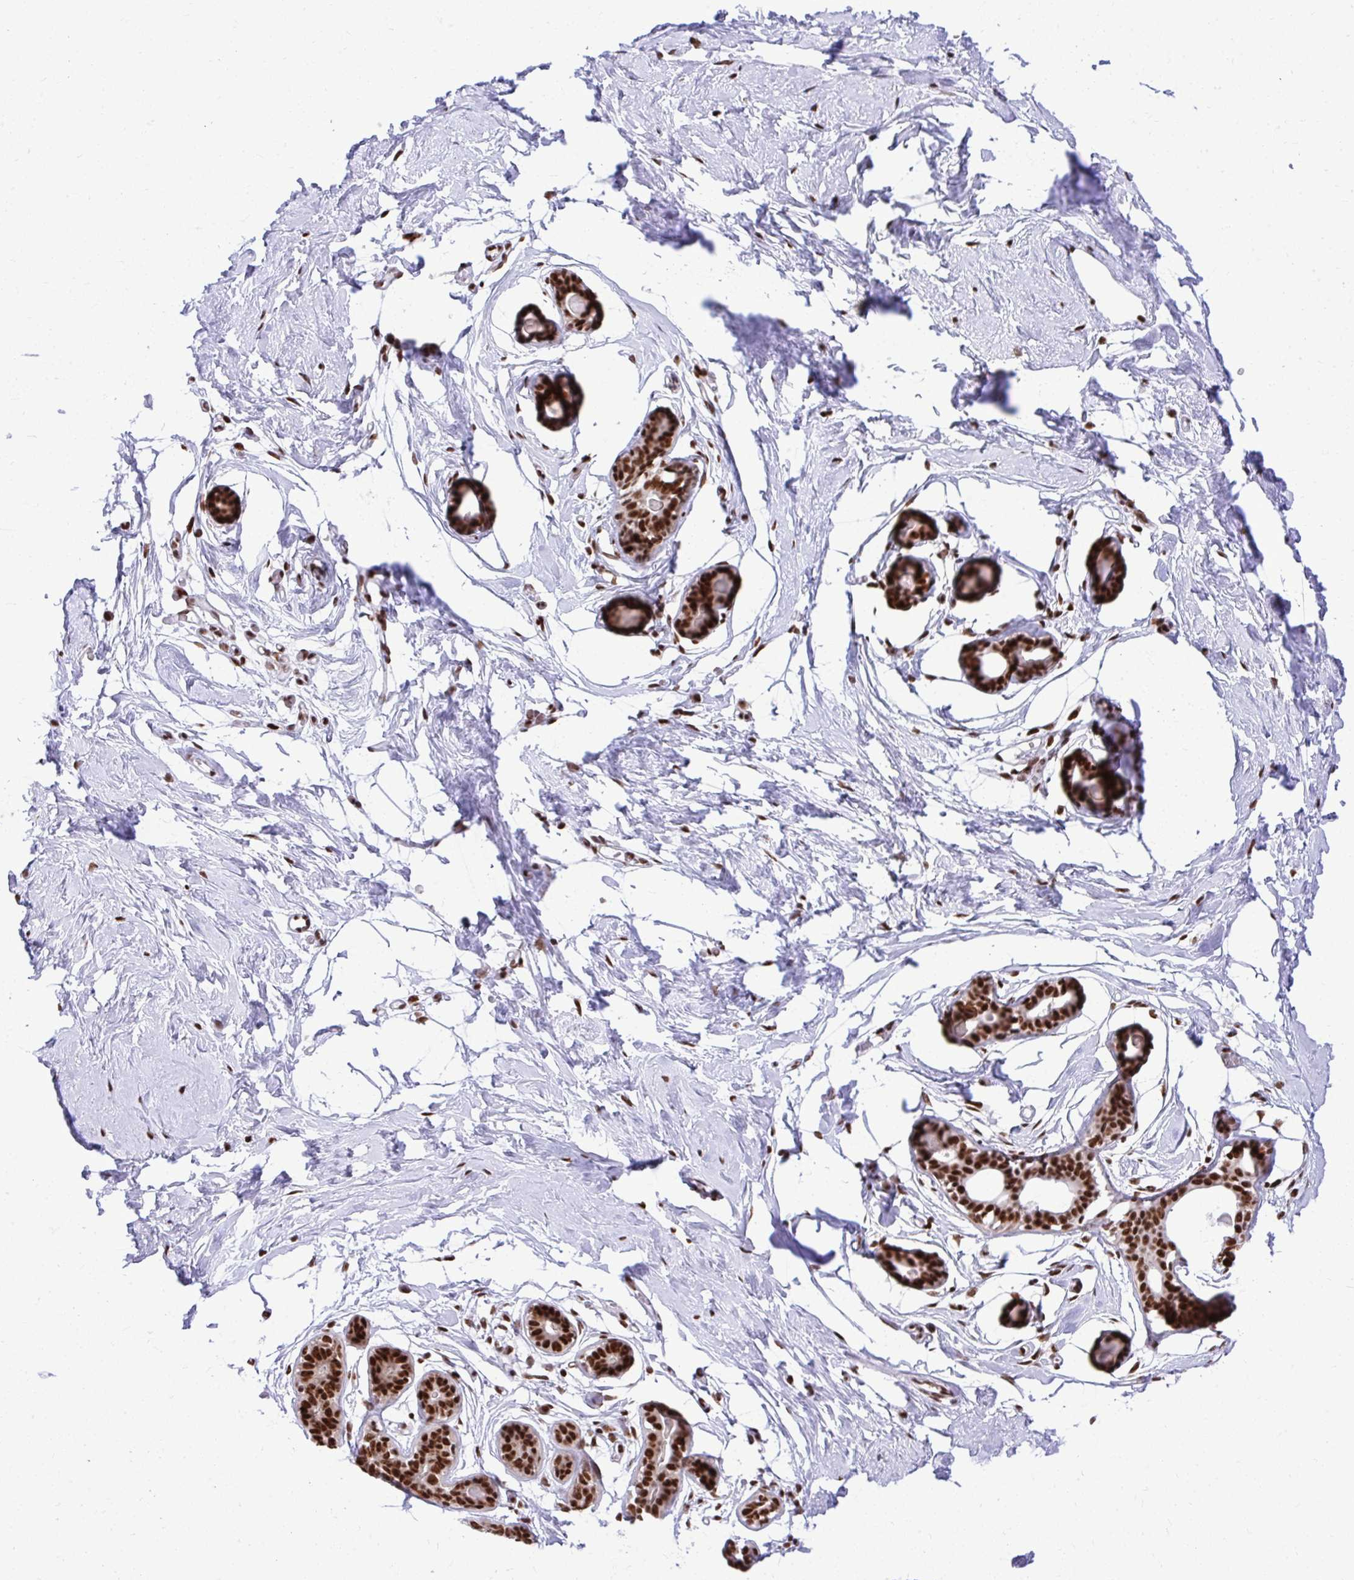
{"staining": {"intensity": "moderate", "quantity": ">75%", "location": "nuclear"}, "tissue": "breast", "cell_type": "Adipocytes", "image_type": "normal", "snomed": [{"axis": "morphology", "description": "Normal tissue, NOS"}, {"axis": "topography", "description": "Breast"}], "caption": "Adipocytes display medium levels of moderate nuclear positivity in approximately >75% of cells in benign human breast.", "gene": "PRPF19", "patient": {"sex": "female", "age": 45}}